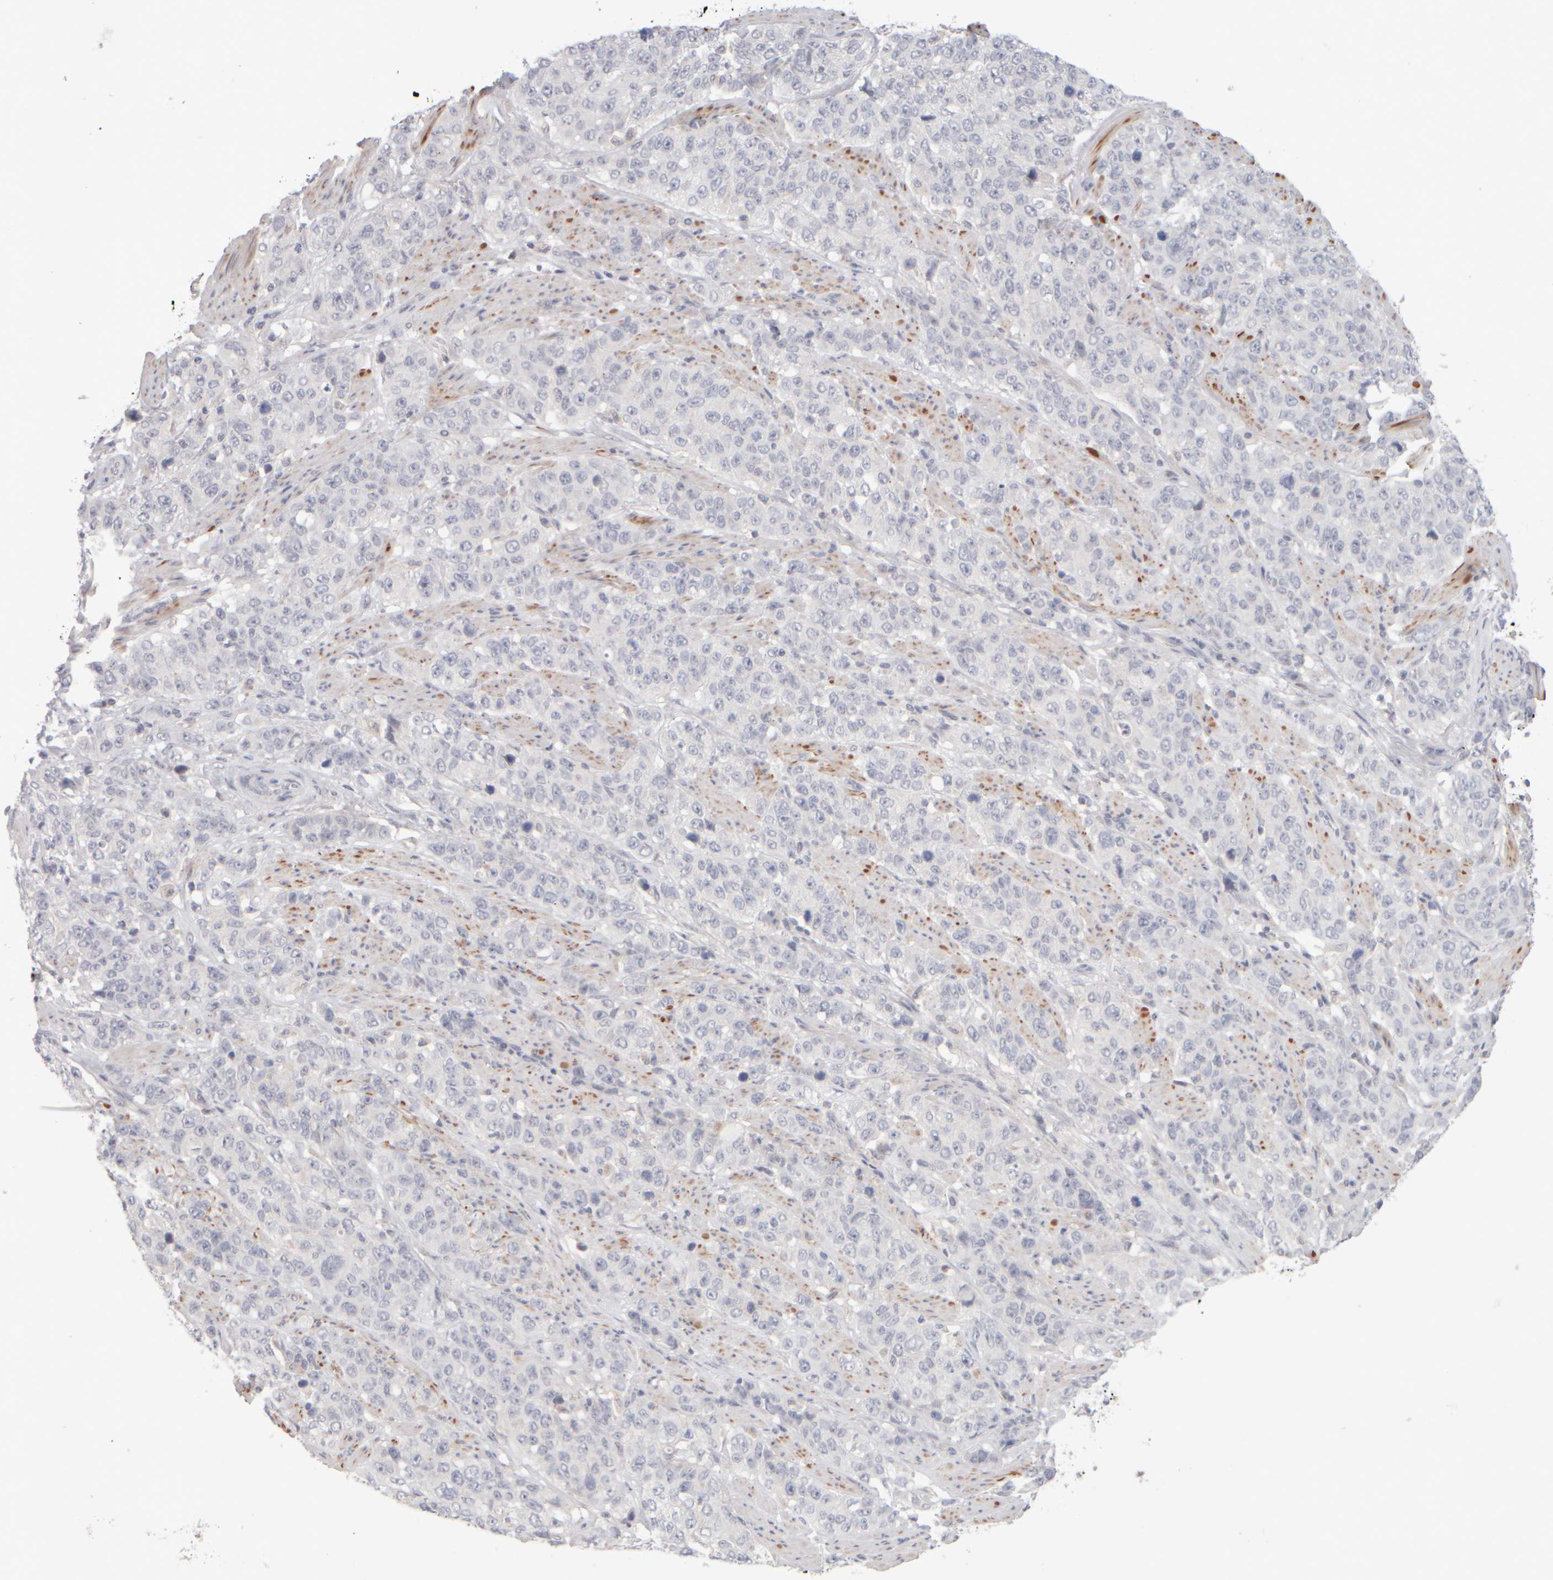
{"staining": {"intensity": "negative", "quantity": "none", "location": "none"}, "tissue": "stomach cancer", "cell_type": "Tumor cells", "image_type": "cancer", "snomed": [{"axis": "morphology", "description": "Adenocarcinoma, NOS"}, {"axis": "topography", "description": "Stomach"}], "caption": "Tumor cells are negative for protein expression in human adenocarcinoma (stomach).", "gene": "ZNF112", "patient": {"sex": "male", "age": 48}}